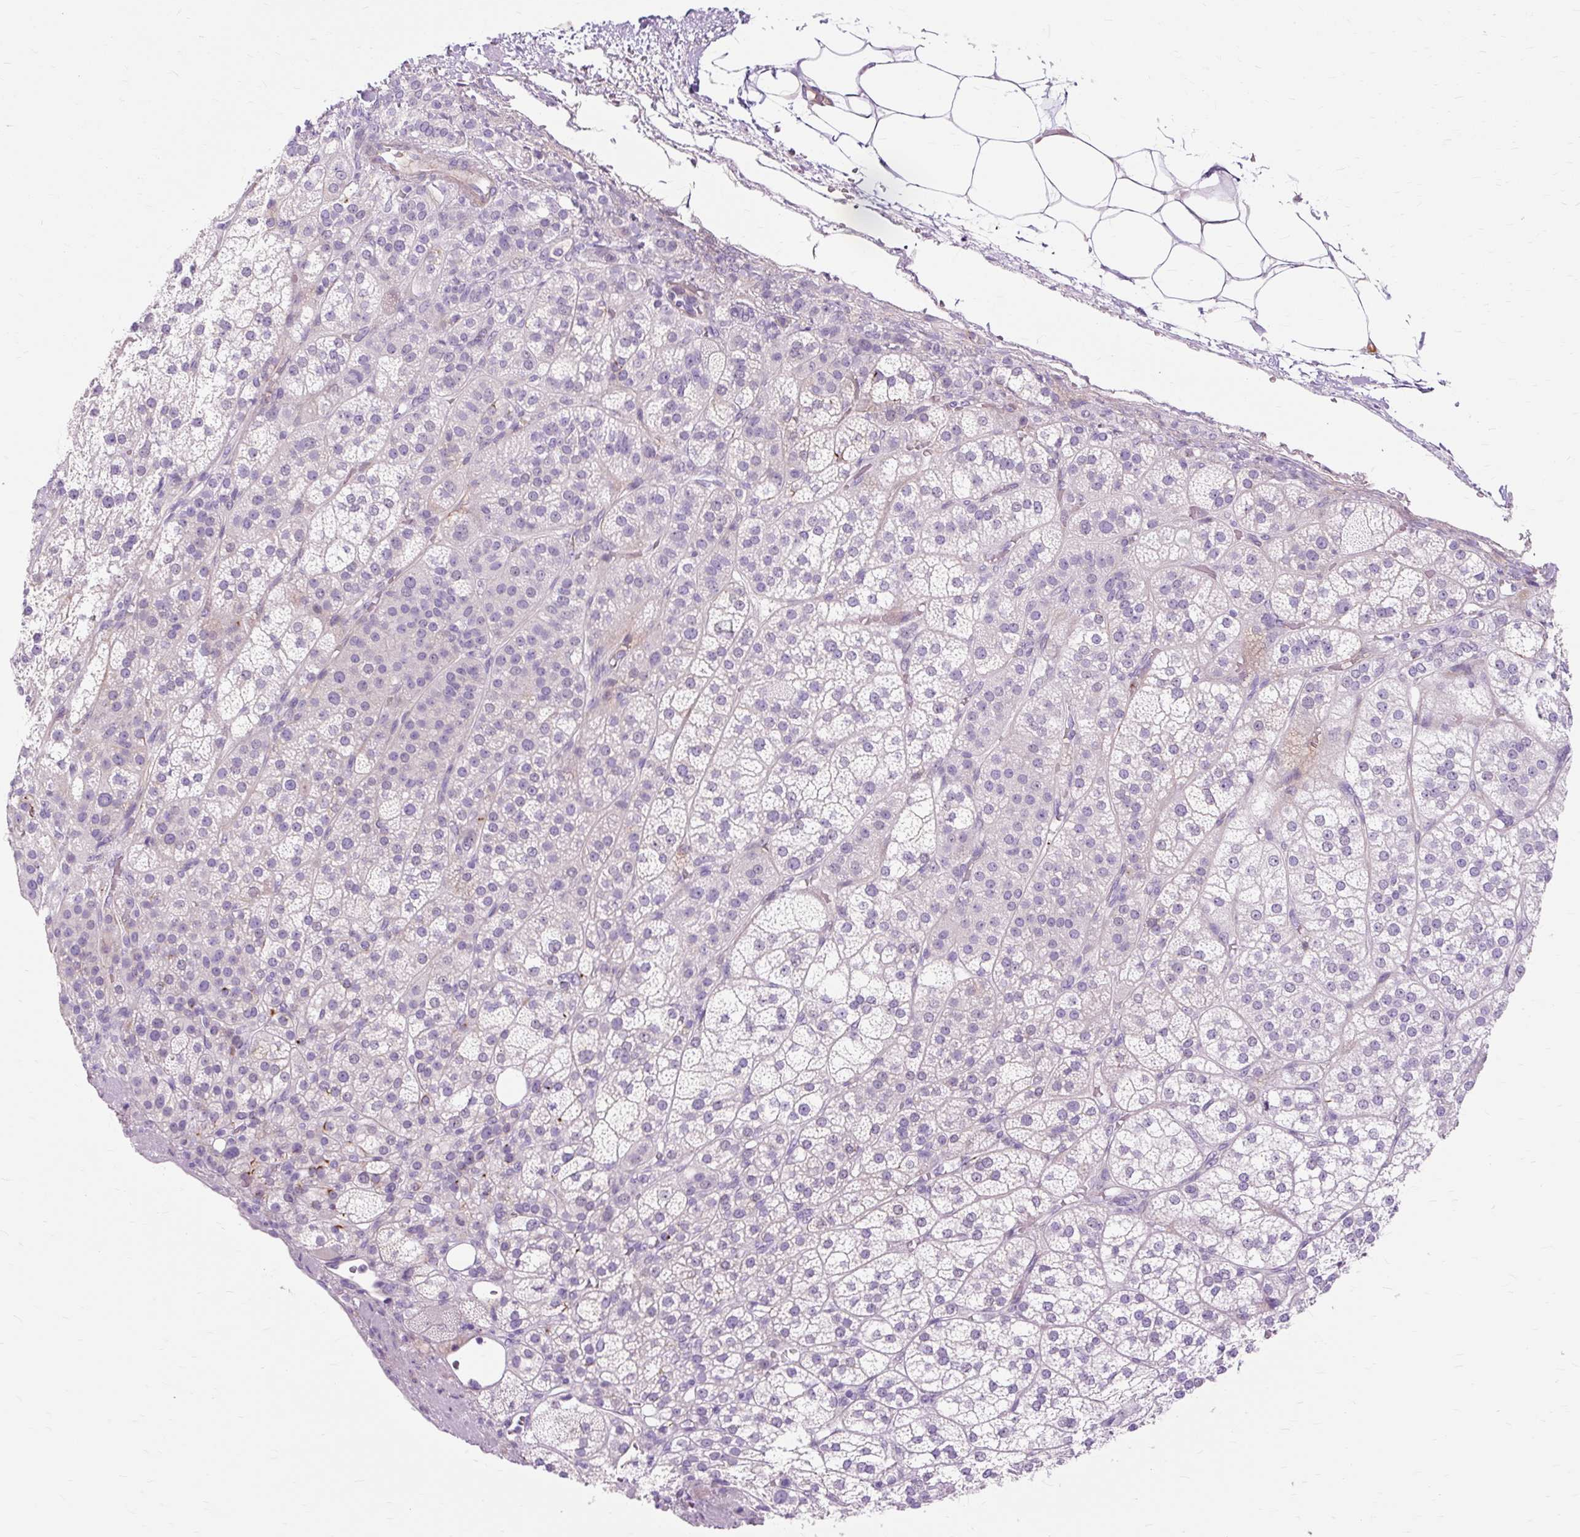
{"staining": {"intensity": "negative", "quantity": "none", "location": "none"}, "tissue": "adrenal gland", "cell_type": "Glandular cells", "image_type": "normal", "snomed": [{"axis": "morphology", "description": "Normal tissue, NOS"}, {"axis": "topography", "description": "Adrenal gland"}], "caption": "Immunohistochemical staining of normal adrenal gland exhibits no significant expression in glandular cells.", "gene": "DCTN4", "patient": {"sex": "female", "age": 60}}